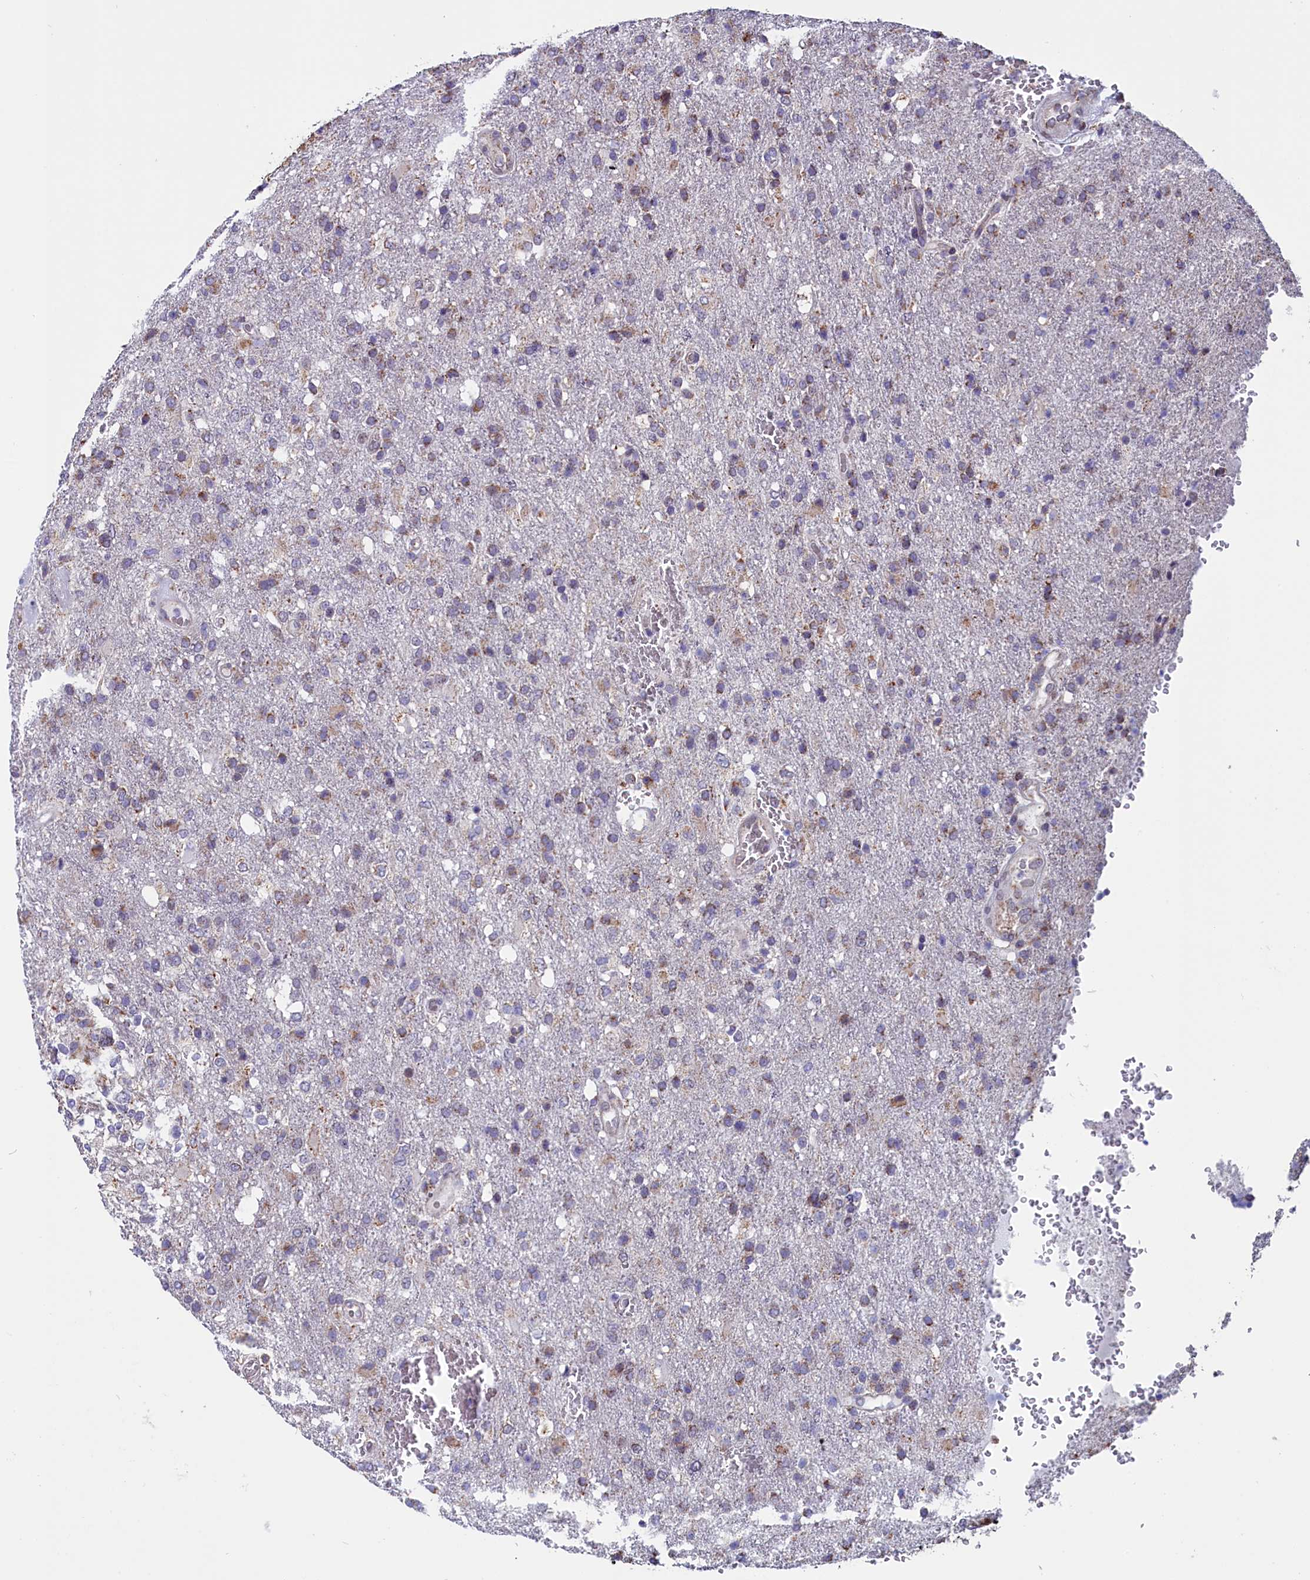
{"staining": {"intensity": "weak", "quantity": "25%-75%", "location": "cytoplasmic/membranous"}, "tissue": "glioma", "cell_type": "Tumor cells", "image_type": "cancer", "snomed": [{"axis": "morphology", "description": "Glioma, malignant, High grade"}, {"axis": "topography", "description": "Brain"}], "caption": "Human glioma stained with a protein marker displays weak staining in tumor cells.", "gene": "CIAPIN1", "patient": {"sex": "female", "age": 74}}